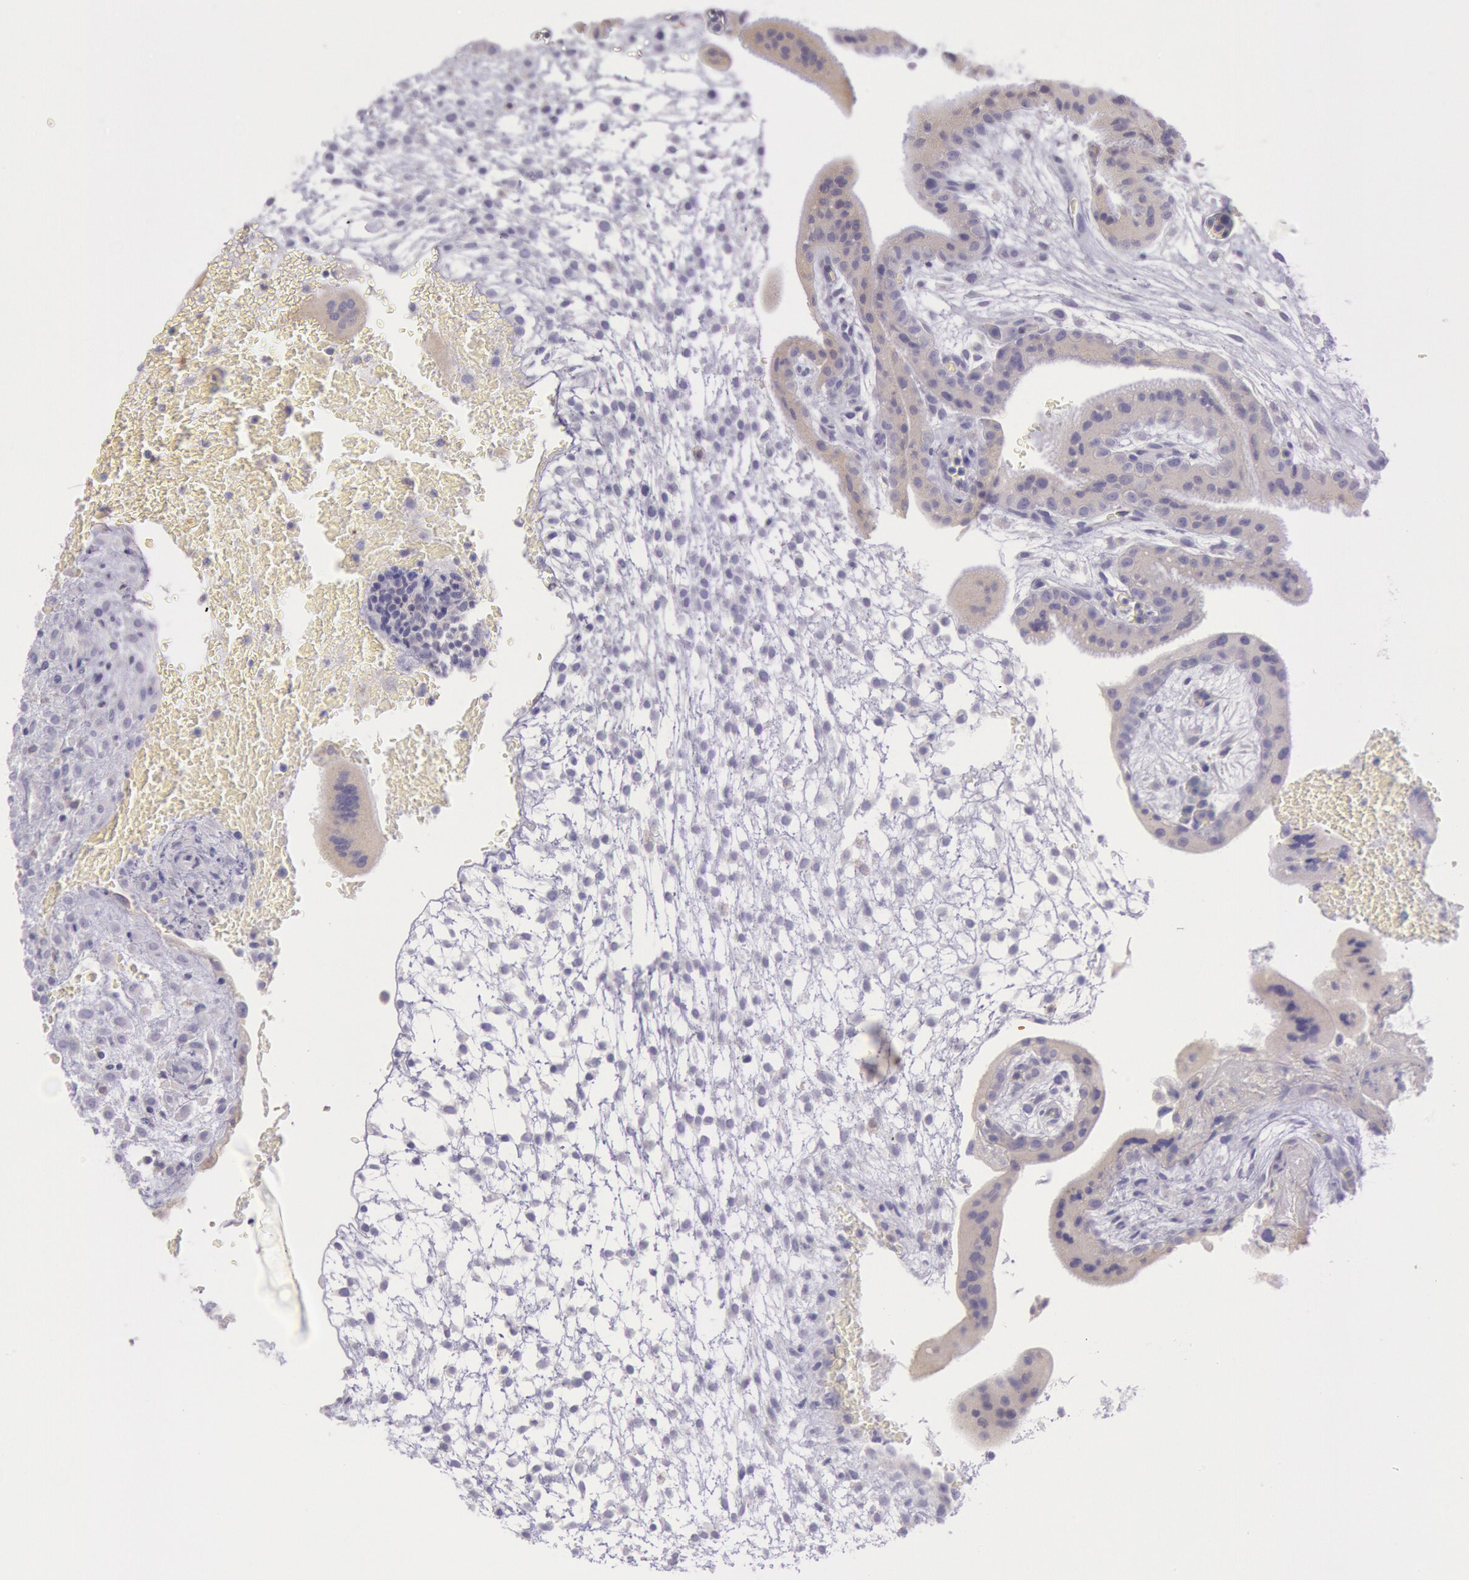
{"staining": {"intensity": "weak", "quantity": "25%-75%", "location": "cytoplasmic/membranous"}, "tissue": "placenta", "cell_type": "Decidual cells", "image_type": "normal", "snomed": [{"axis": "morphology", "description": "Normal tissue, NOS"}, {"axis": "topography", "description": "Placenta"}], "caption": "Placenta stained with immunohistochemistry (IHC) displays weak cytoplasmic/membranous expression in approximately 25%-75% of decidual cells. (Brightfield microscopy of DAB IHC at high magnification).", "gene": "MYH1", "patient": {"sex": "female", "age": 35}}